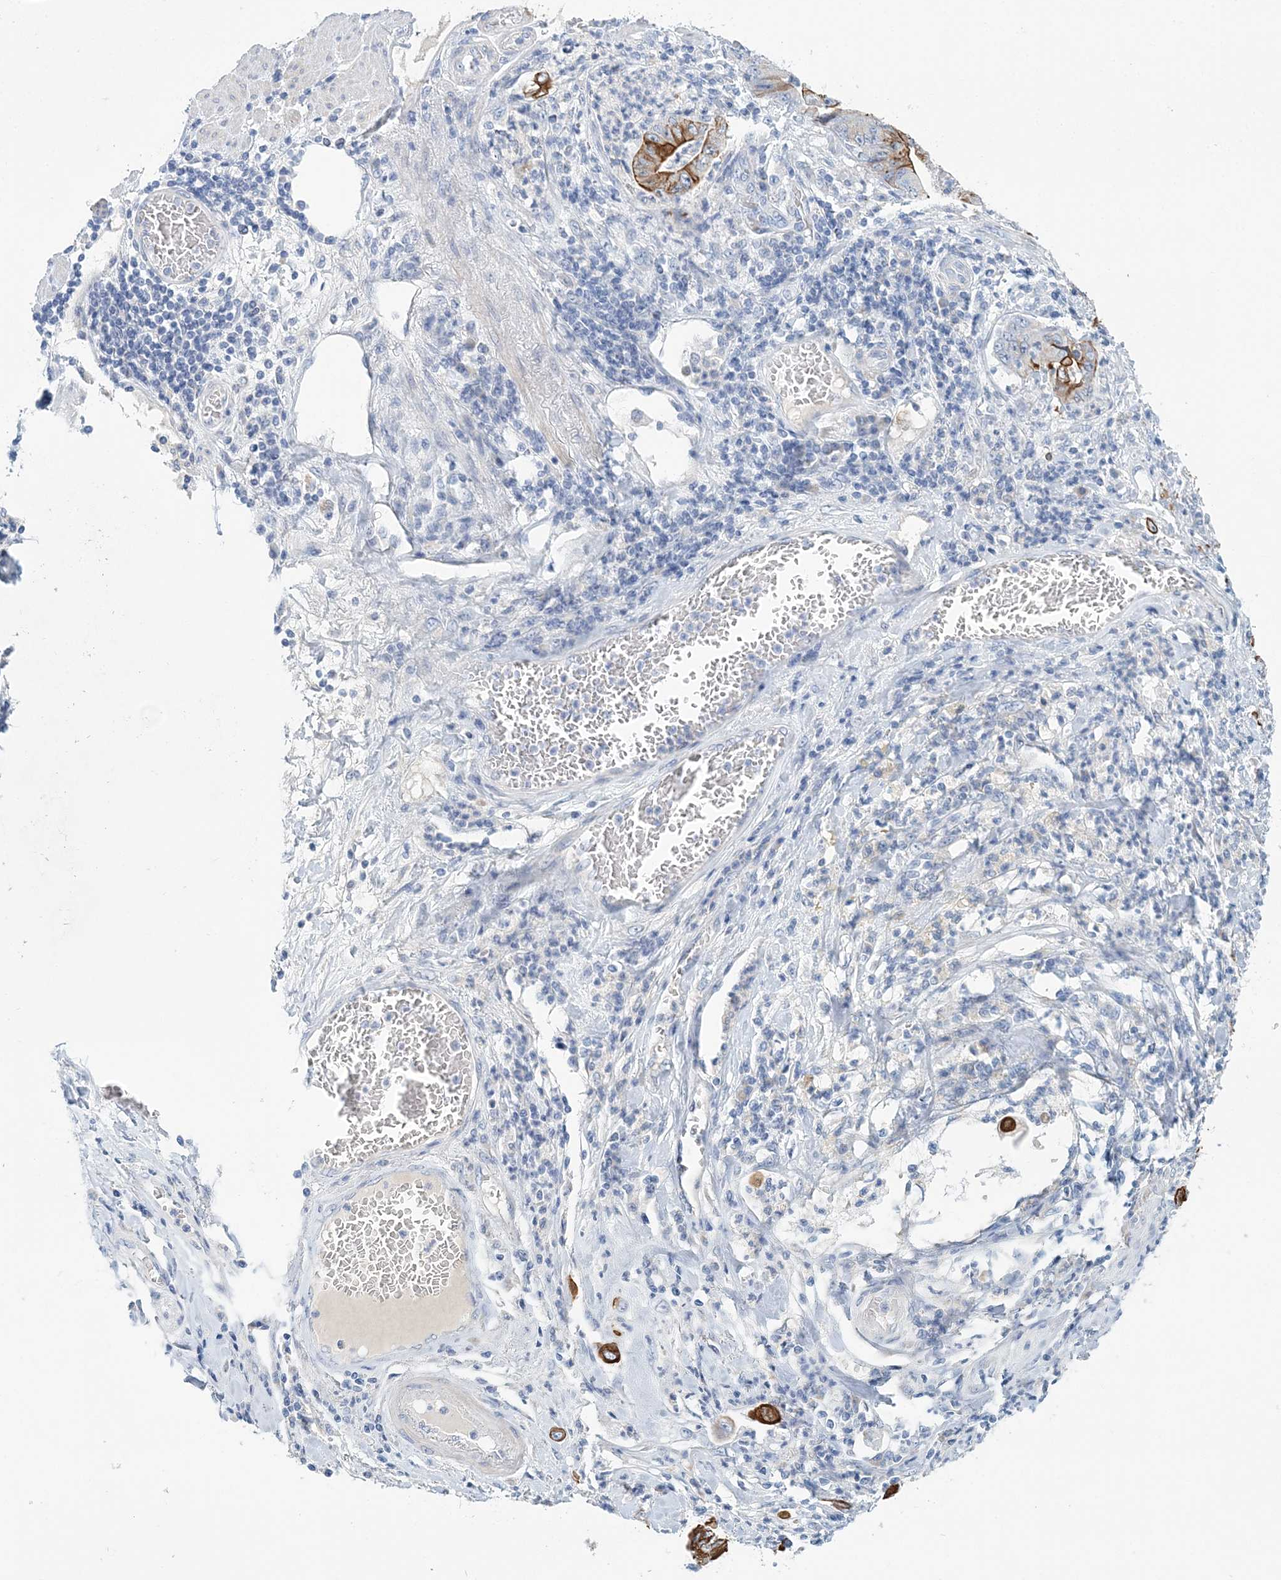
{"staining": {"intensity": "moderate", "quantity": "25%-75%", "location": "cytoplasmic/membranous"}, "tissue": "stomach cancer", "cell_type": "Tumor cells", "image_type": "cancer", "snomed": [{"axis": "morphology", "description": "Adenocarcinoma, NOS"}, {"axis": "topography", "description": "Stomach"}], "caption": "The immunohistochemical stain shows moderate cytoplasmic/membranous expression in tumor cells of stomach cancer tissue.", "gene": "LRRIQ4", "patient": {"sex": "female", "age": 73}}